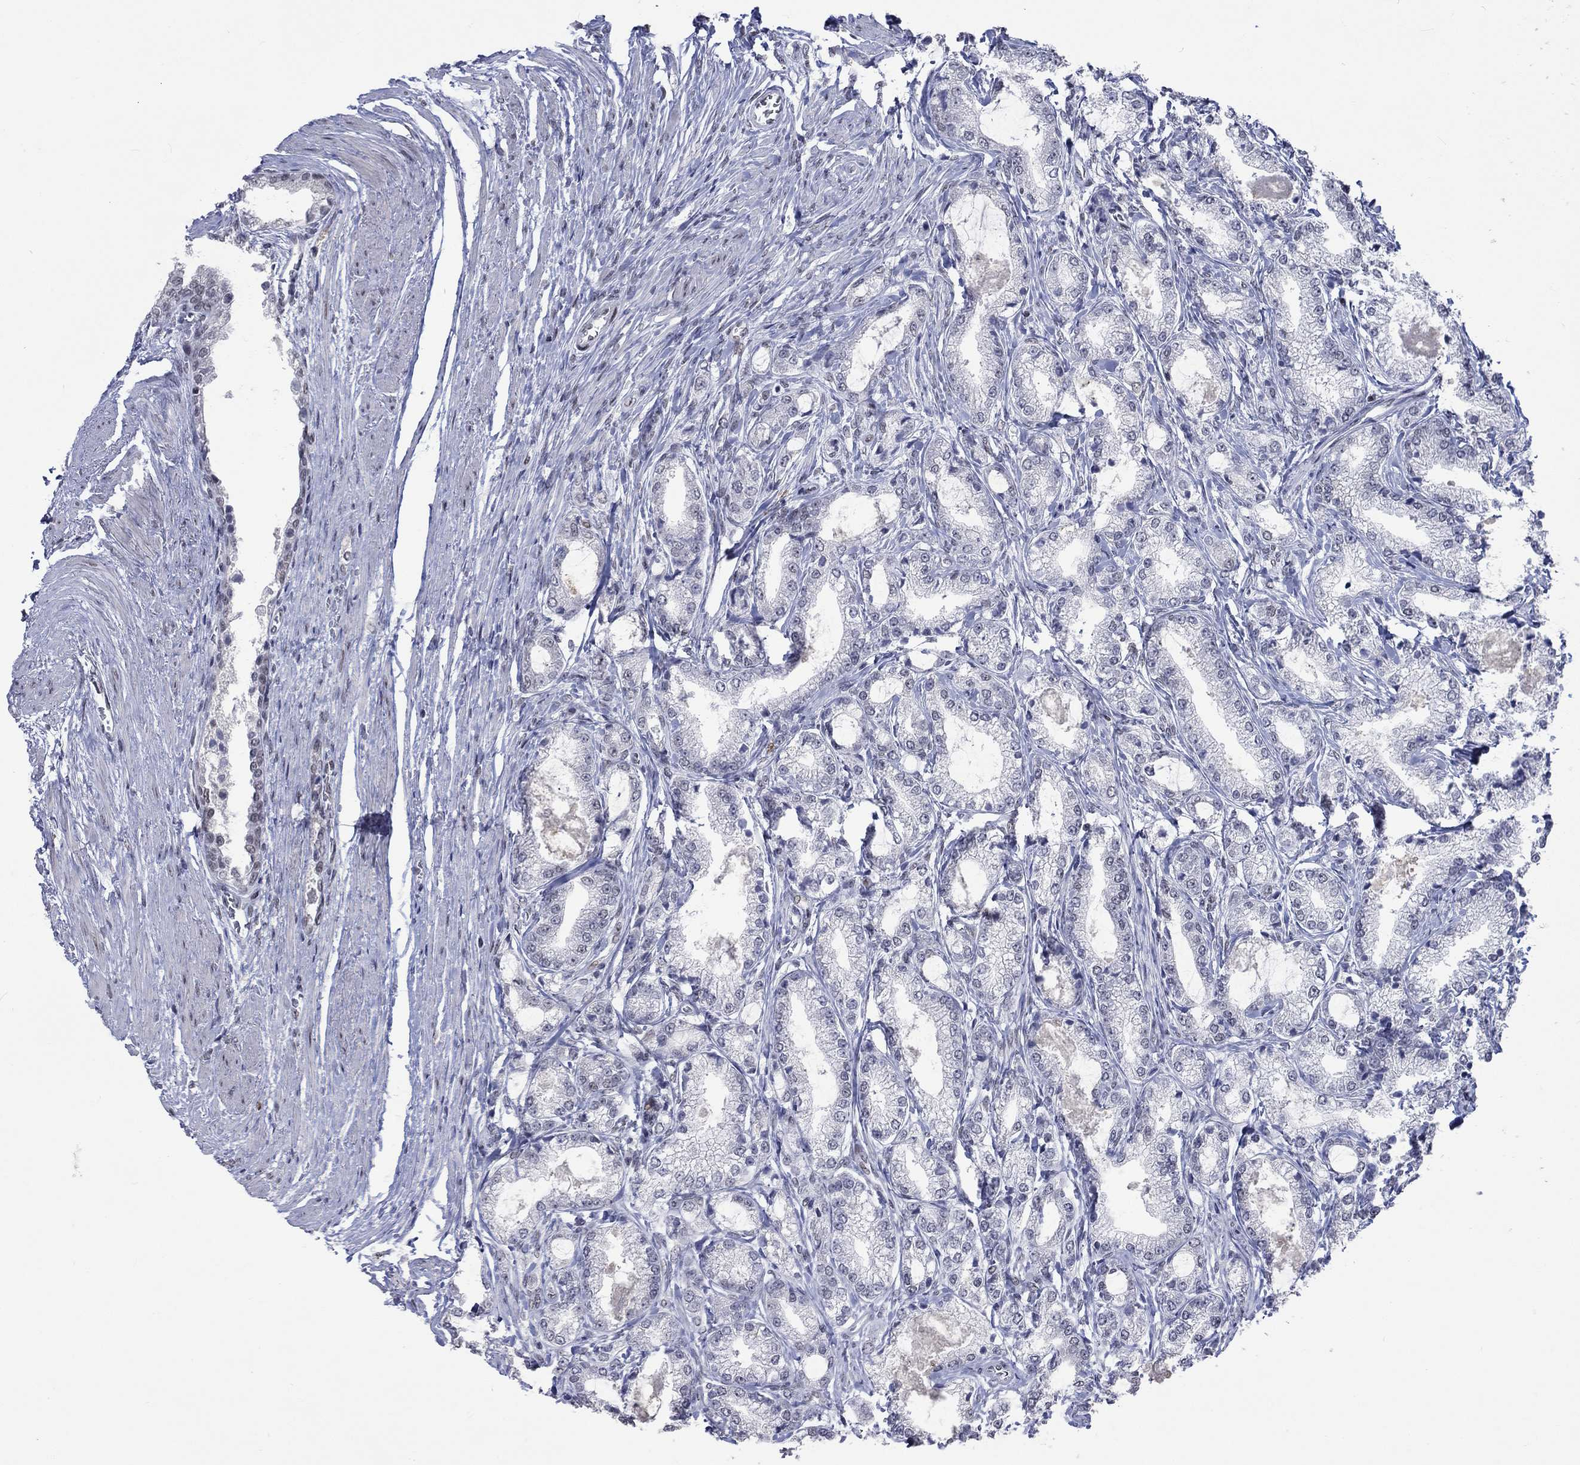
{"staining": {"intensity": "negative", "quantity": "none", "location": "none"}, "tissue": "prostate cancer", "cell_type": "Tumor cells", "image_type": "cancer", "snomed": [{"axis": "morphology", "description": "Adenocarcinoma, NOS"}, {"axis": "topography", "description": "Prostate and seminal vesicle, NOS"}, {"axis": "topography", "description": "Prostate"}], "caption": "The photomicrograph shows no staining of tumor cells in prostate cancer.", "gene": "HCFC1", "patient": {"sex": "male", "age": 62}}